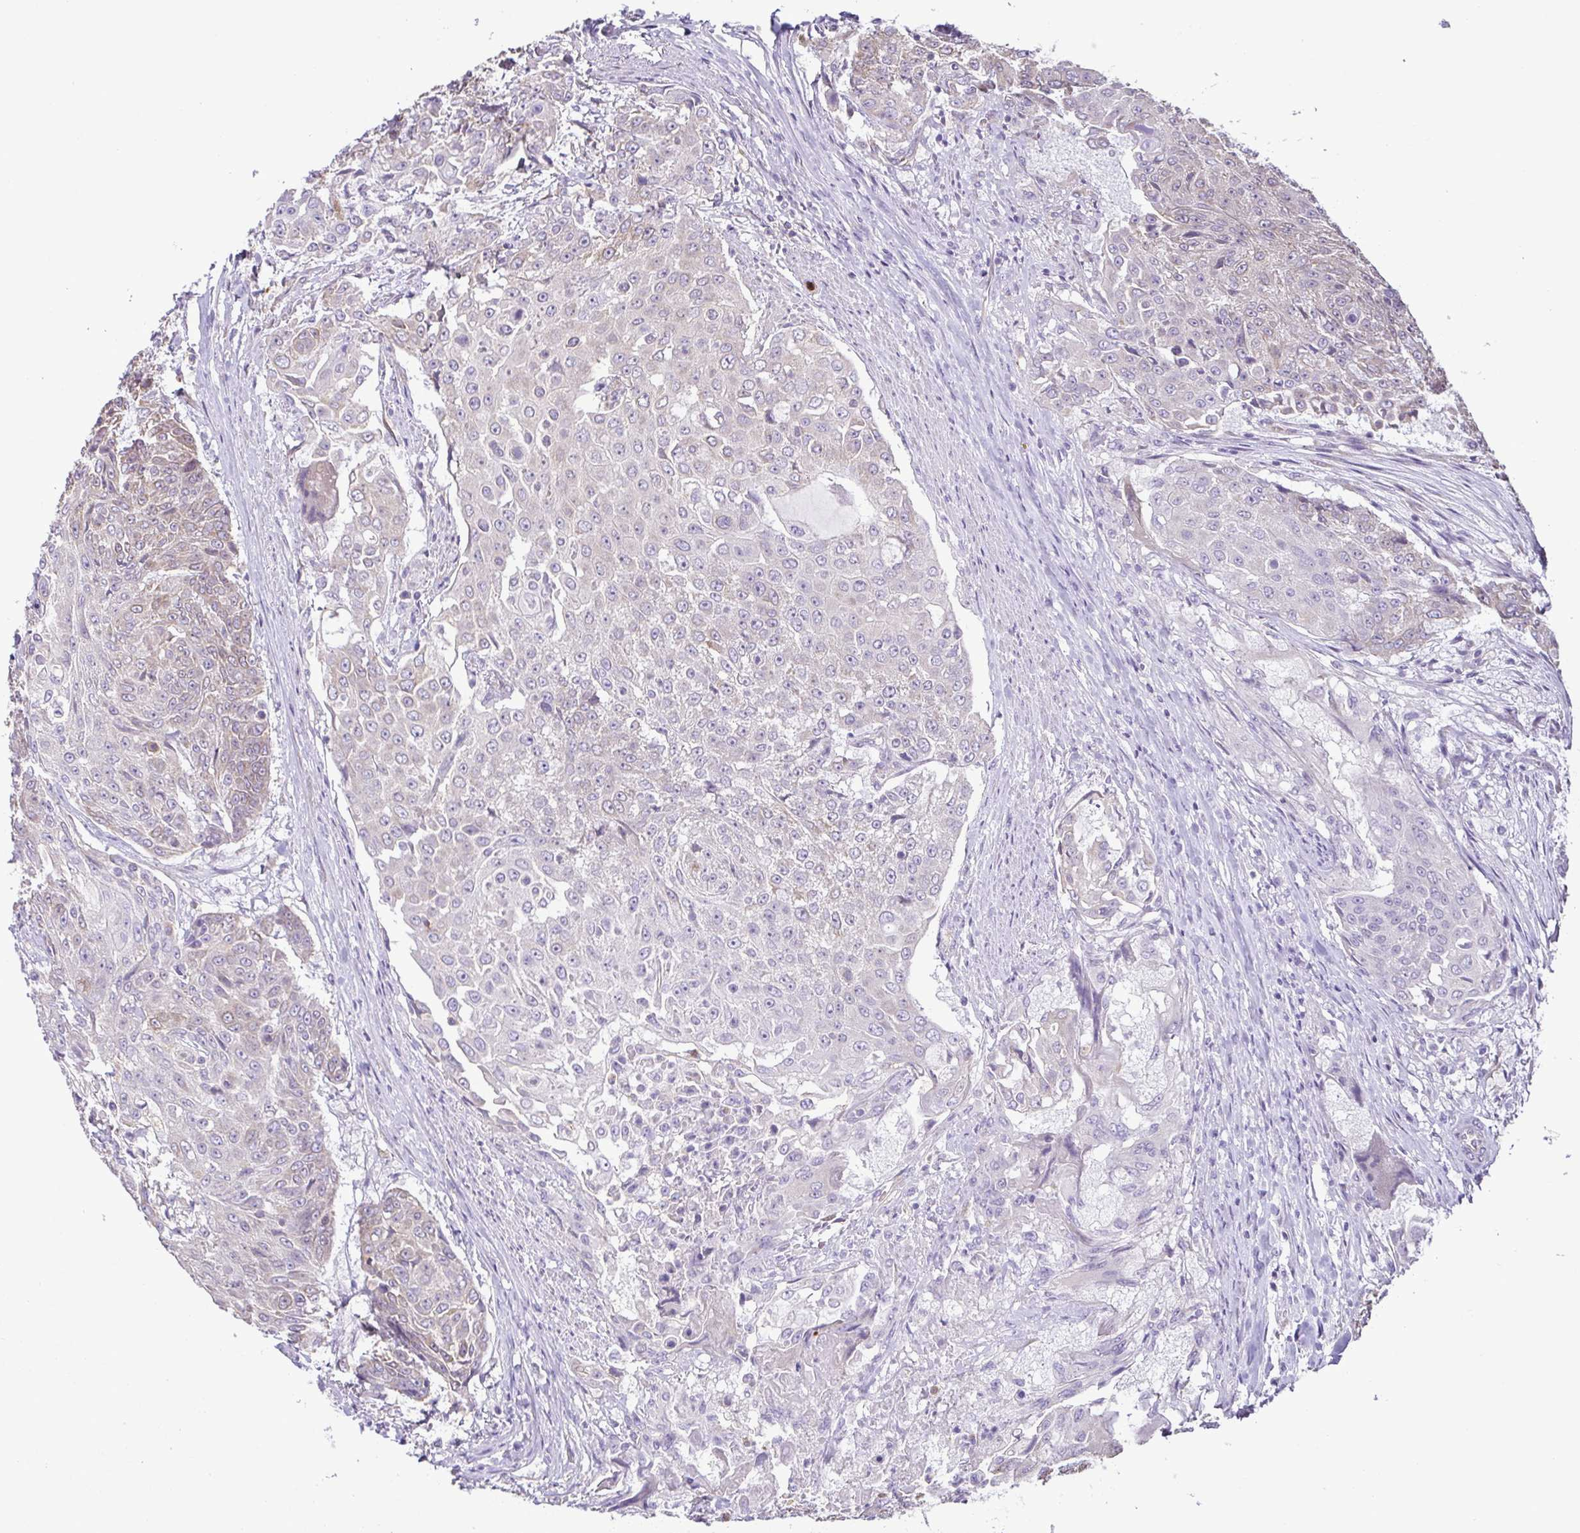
{"staining": {"intensity": "negative", "quantity": "none", "location": "none"}, "tissue": "urothelial cancer", "cell_type": "Tumor cells", "image_type": "cancer", "snomed": [{"axis": "morphology", "description": "Urothelial carcinoma, High grade"}, {"axis": "topography", "description": "Urinary bladder"}], "caption": "Protein analysis of urothelial cancer exhibits no significant expression in tumor cells.", "gene": "MYL10", "patient": {"sex": "female", "age": 63}}